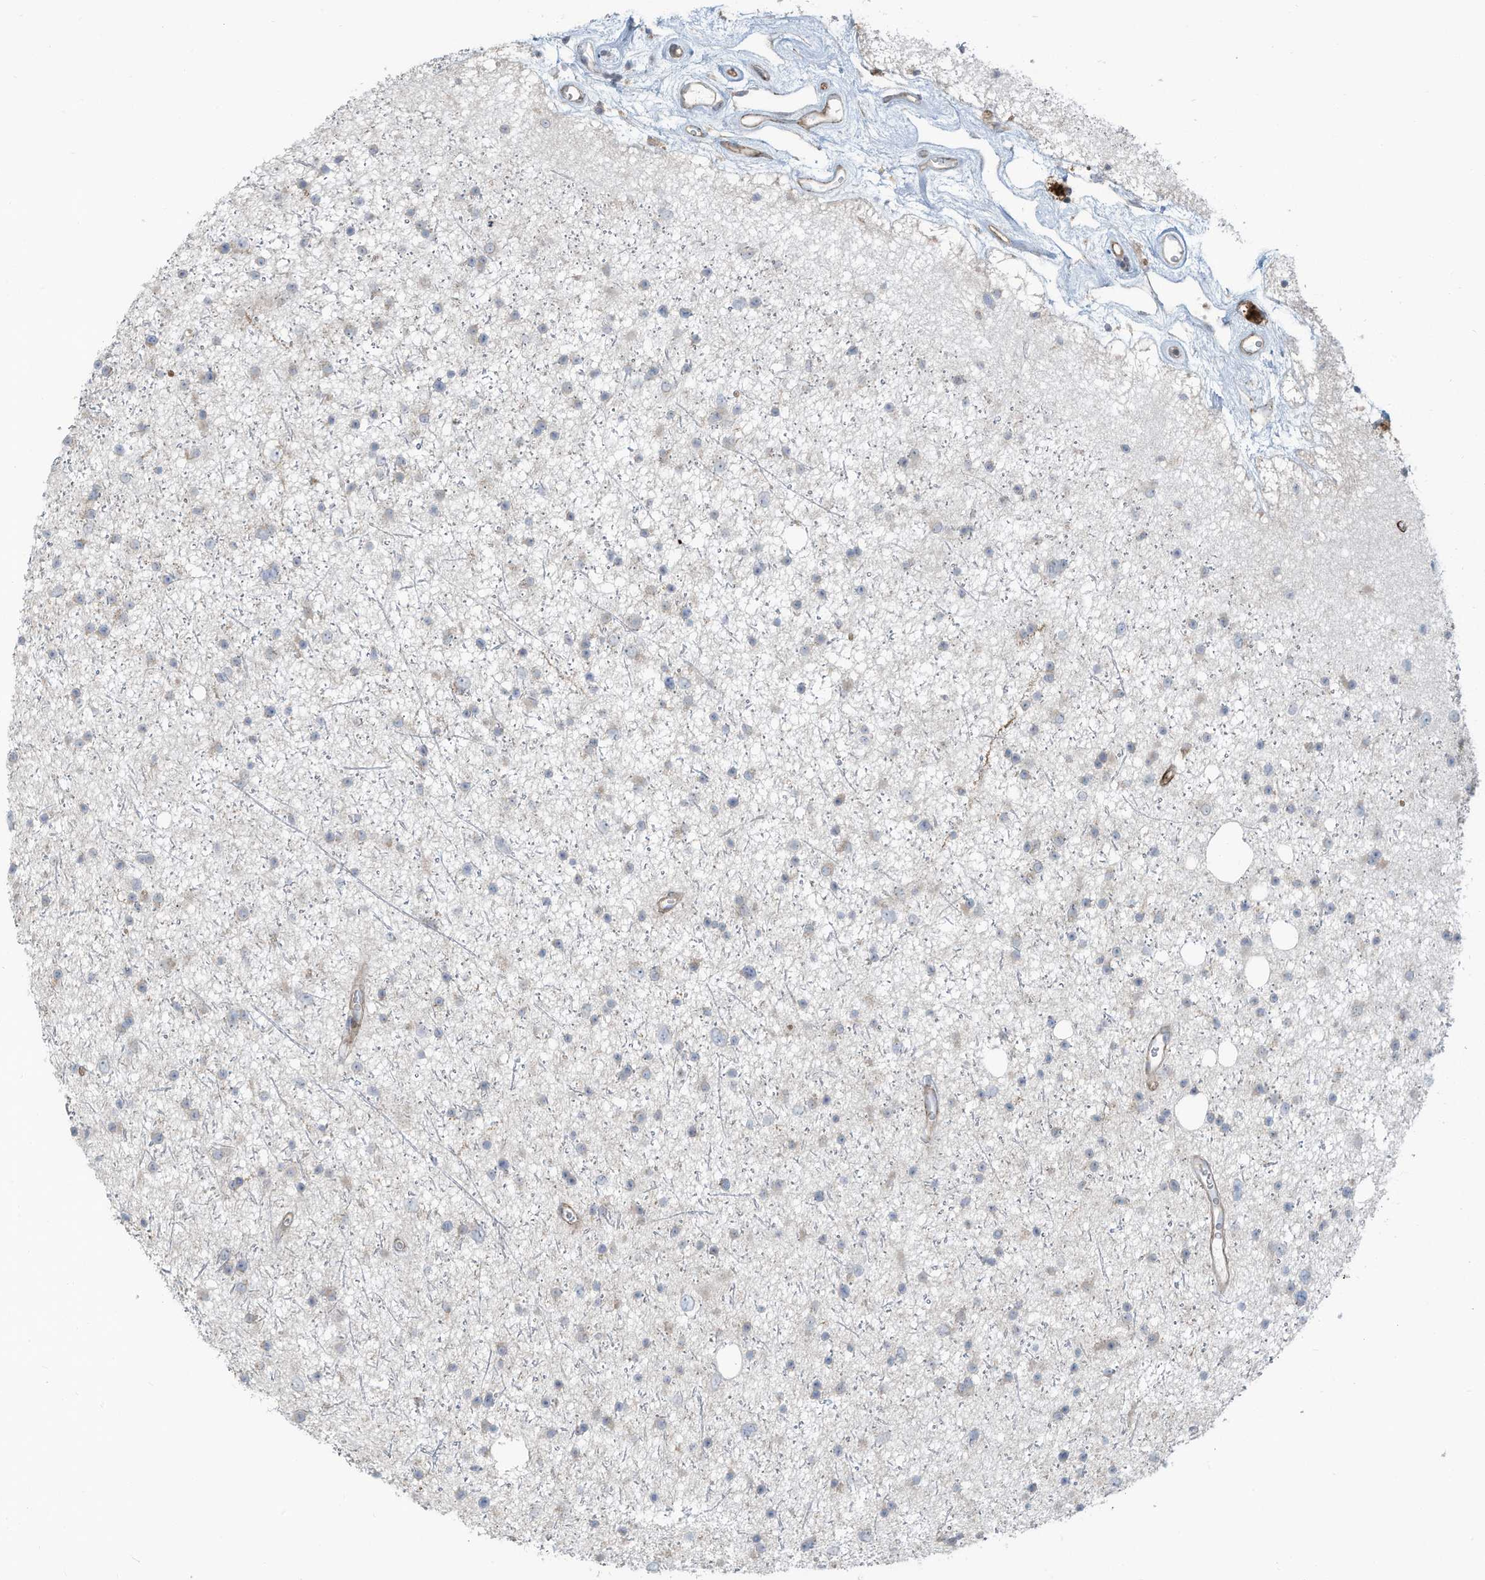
{"staining": {"intensity": "negative", "quantity": "none", "location": "none"}, "tissue": "glioma", "cell_type": "Tumor cells", "image_type": "cancer", "snomed": [{"axis": "morphology", "description": "Glioma, malignant, Low grade"}, {"axis": "topography", "description": "Cerebral cortex"}], "caption": "Immunohistochemistry photomicrograph of neoplastic tissue: glioma stained with DAB shows no significant protein staining in tumor cells.", "gene": "DZIP3", "patient": {"sex": "female", "age": 39}}